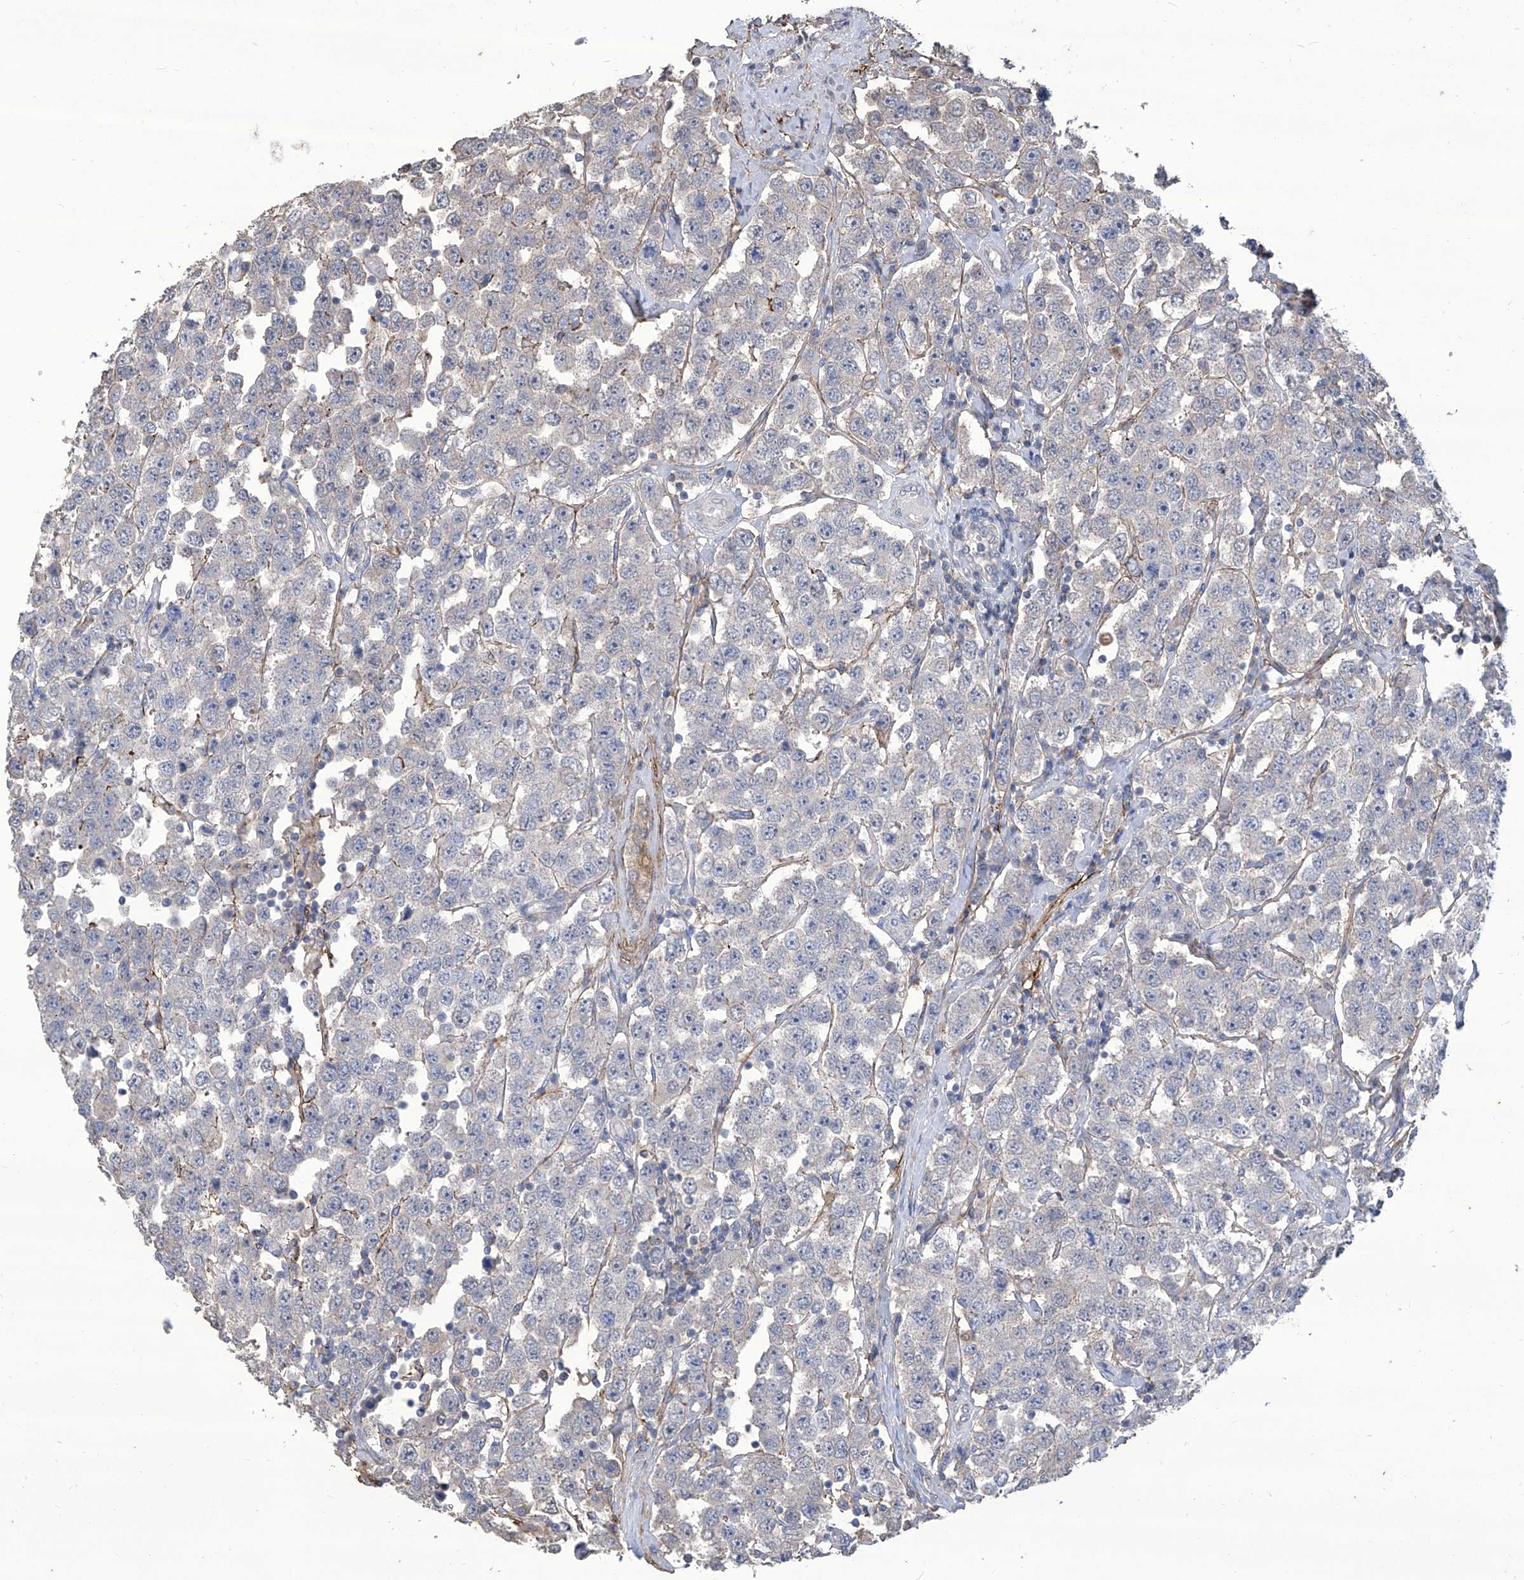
{"staining": {"intensity": "negative", "quantity": "none", "location": "none"}, "tissue": "testis cancer", "cell_type": "Tumor cells", "image_type": "cancer", "snomed": [{"axis": "morphology", "description": "Seminoma, NOS"}, {"axis": "topography", "description": "Testis"}], "caption": "DAB (3,3'-diaminobenzidine) immunohistochemical staining of human testis cancer (seminoma) demonstrates no significant staining in tumor cells.", "gene": "TXNIP", "patient": {"sex": "male", "age": 28}}